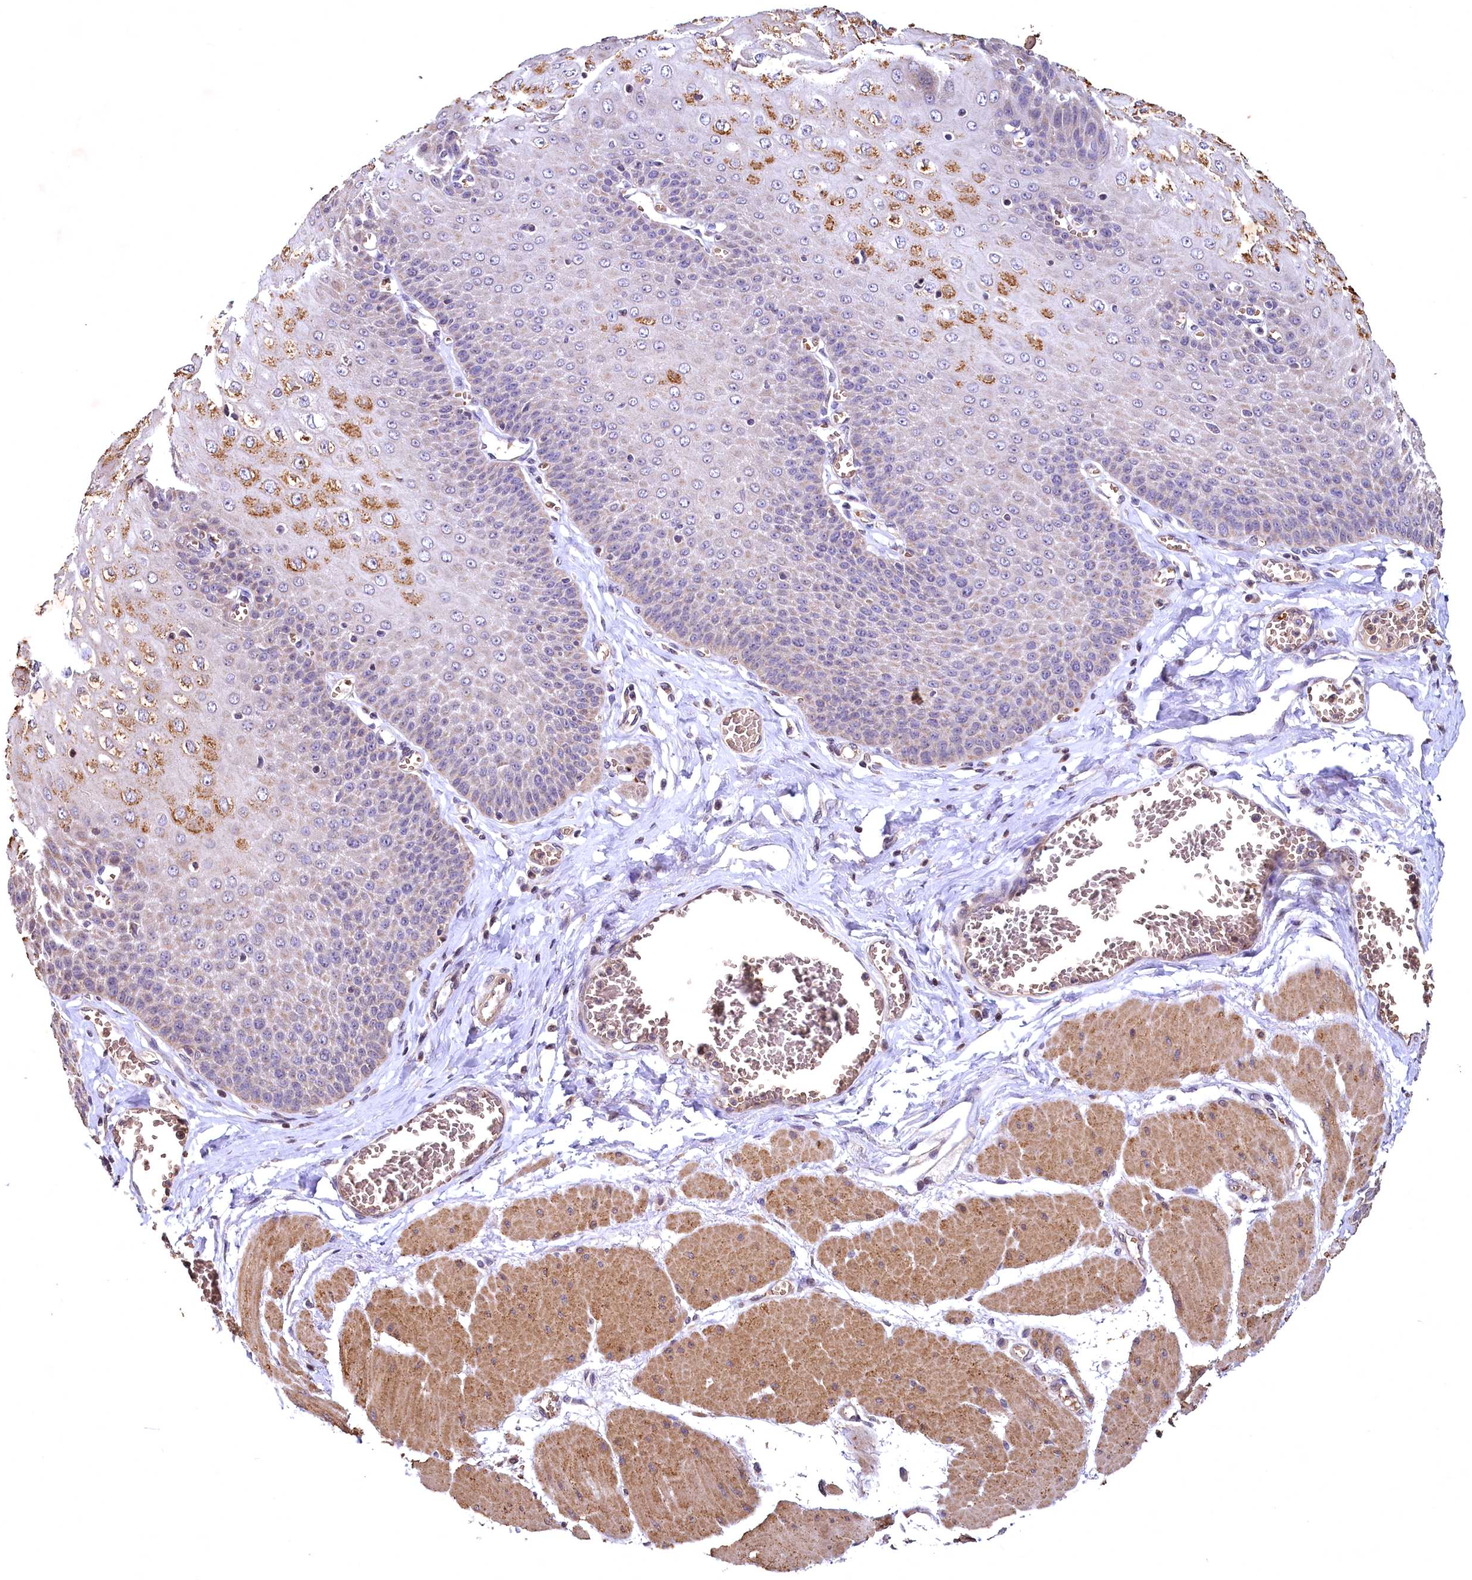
{"staining": {"intensity": "moderate", "quantity": "<25%", "location": "cytoplasmic/membranous"}, "tissue": "esophagus", "cell_type": "Squamous epithelial cells", "image_type": "normal", "snomed": [{"axis": "morphology", "description": "Normal tissue, NOS"}, {"axis": "topography", "description": "Esophagus"}], "caption": "Immunohistochemistry of normal human esophagus shows low levels of moderate cytoplasmic/membranous expression in approximately <25% of squamous epithelial cells.", "gene": "SPTA1", "patient": {"sex": "male", "age": 60}}